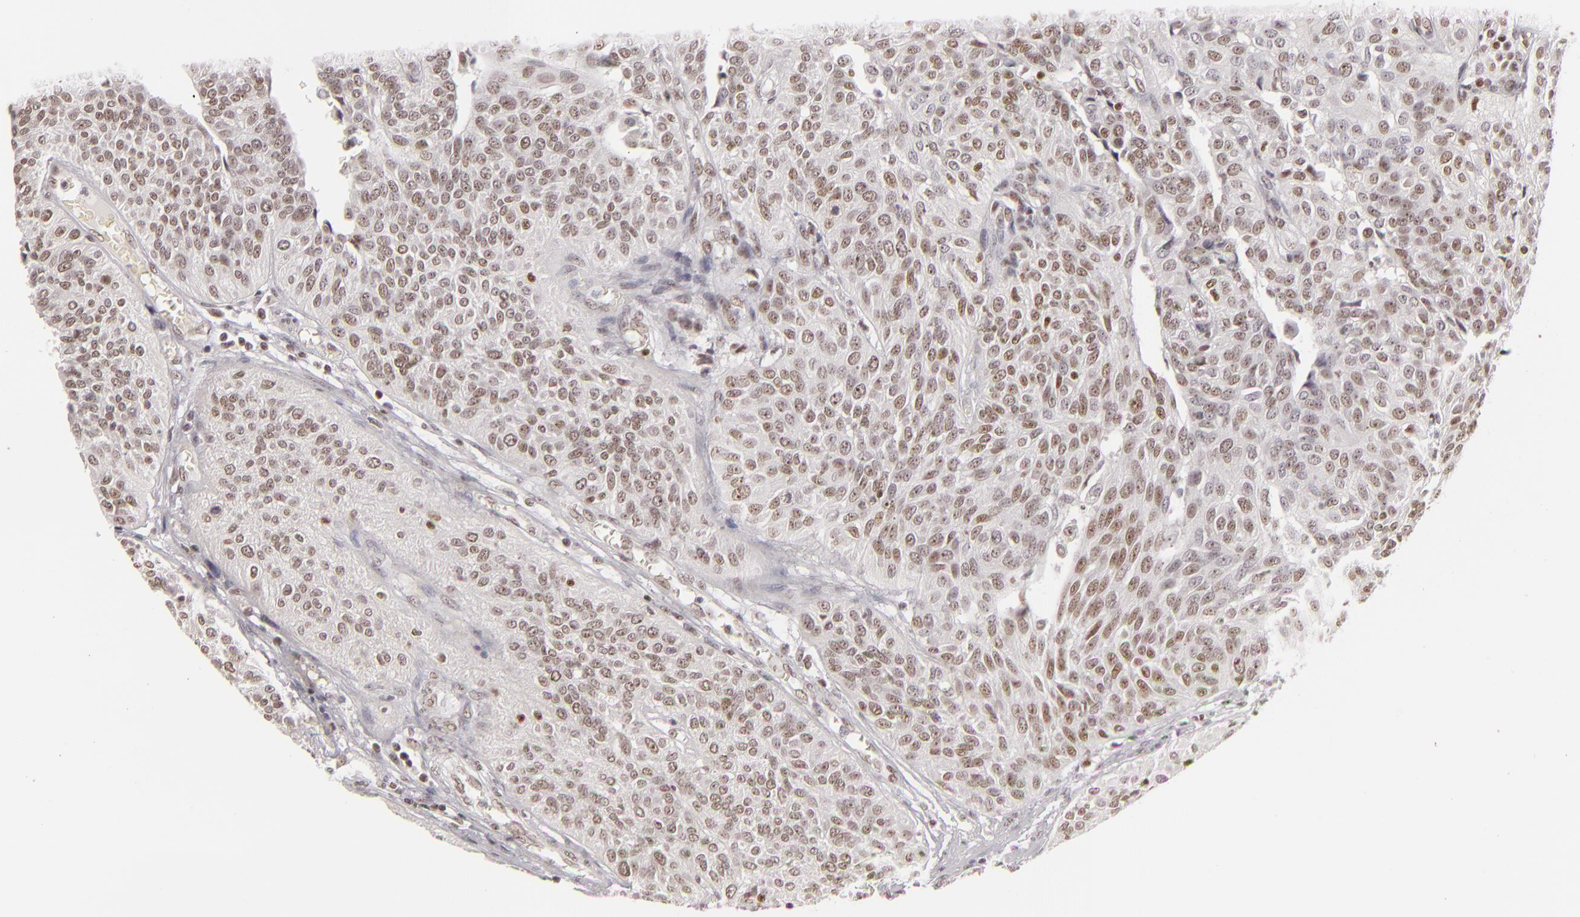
{"staining": {"intensity": "moderate", "quantity": ">75%", "location": "nuclear"}, "tissue": "urothelial cancer", "cell_type": "Tumor cells", "image_type": "cancer", "snomed": [{"axis": "morphology", "description": "Urothelial carcinoma, High grade"}, {"axis": "topography", "description": "Urinary bladder"}], "caption": "The immunohistochemical stain highlights moderate nuclear positivity in tumor cells of urothelial cancer tissue.", "gene": "DAXX", "patient": {"sex": "male", "age": 56}}